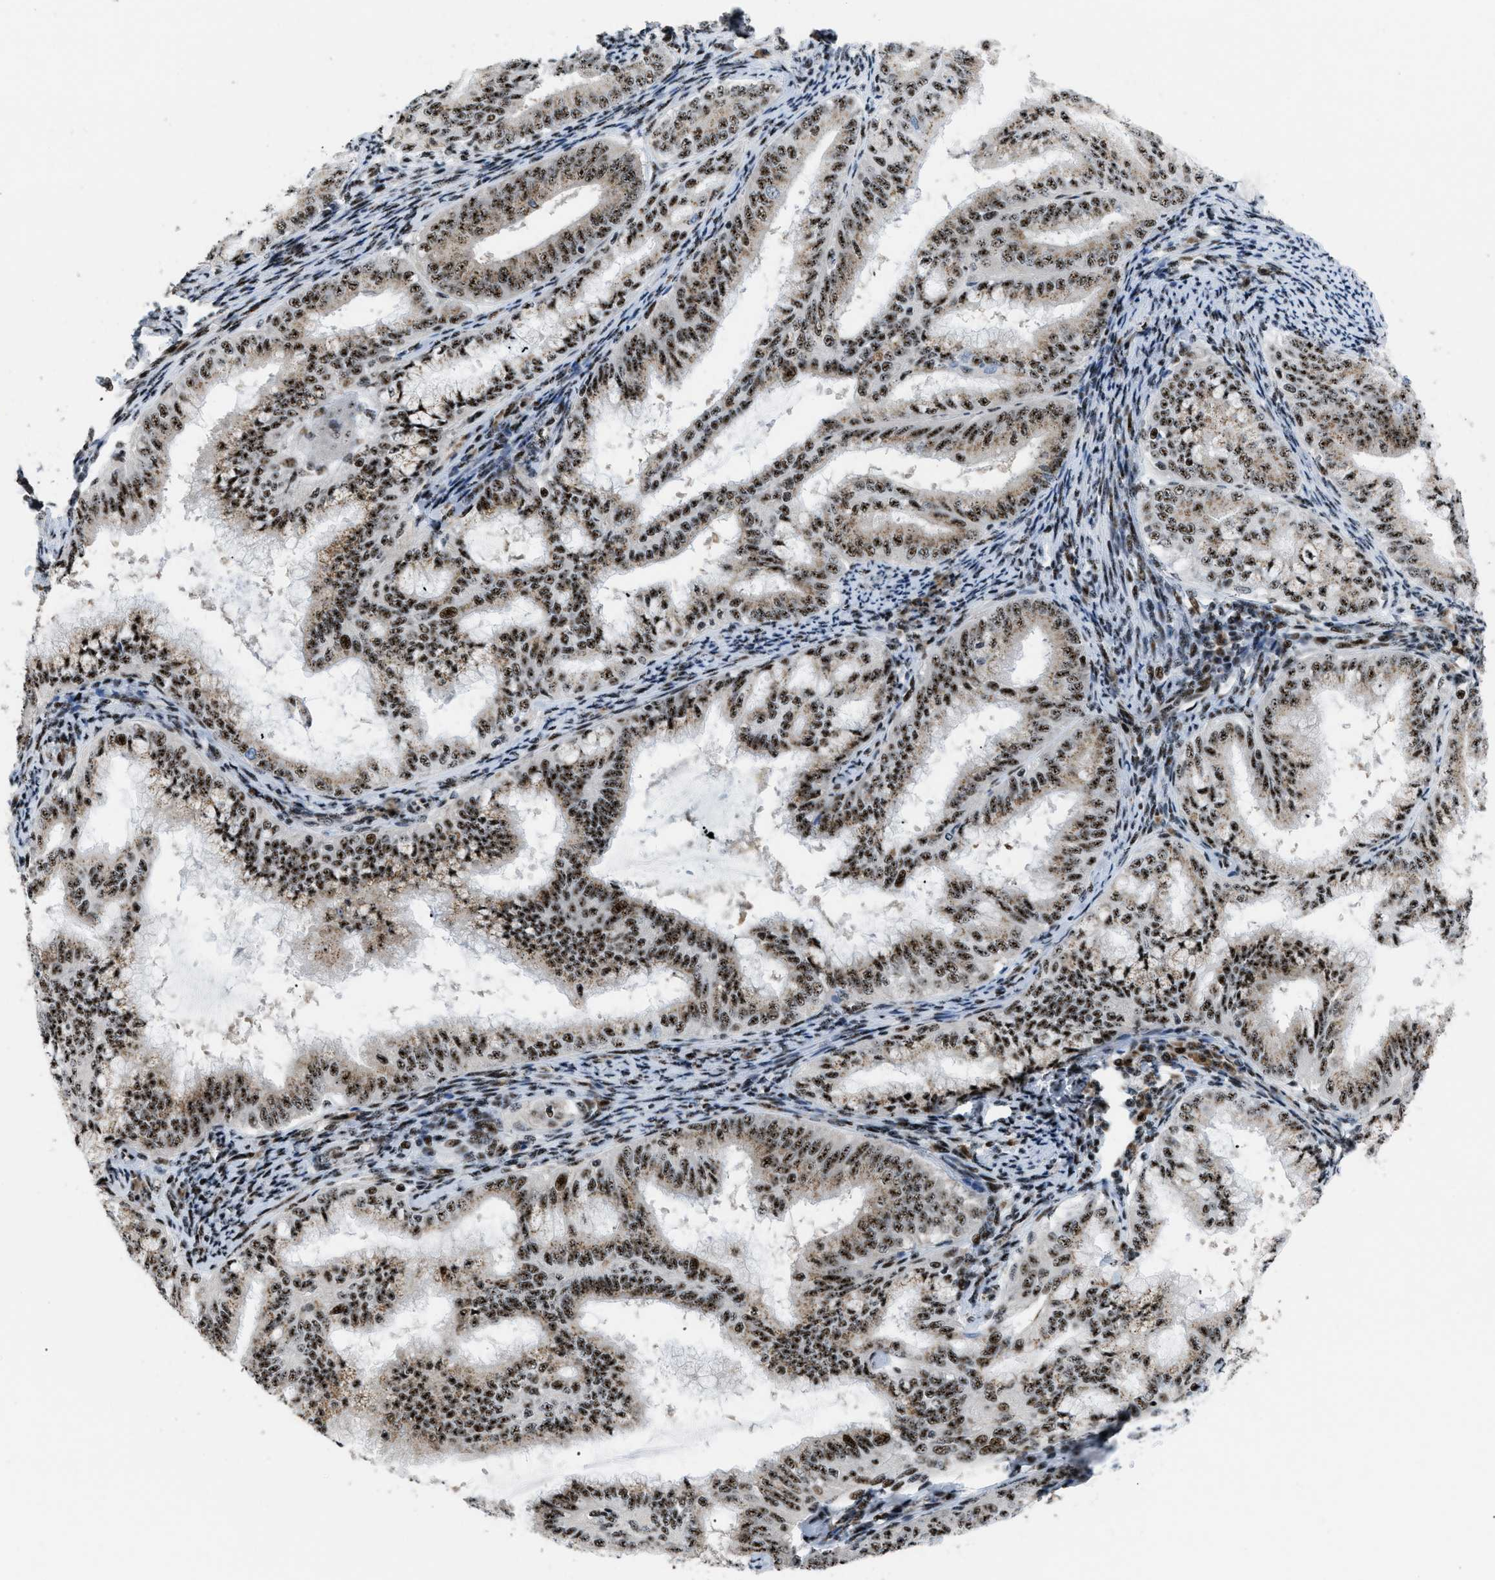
{"staining": {"intensity": "strong", "quantity": ">75%", "location": "nuclear"}, "tissue": "endometrial cancer", "cell_type": "Tumor cells", "image_type": "cancer", "snomed": [{"axis": "morphology", "description": "Adenocarcinoma, NOS"}, {"axis": "topography", "description": "Endometrium"}], "caption": "An image of human endometrial cancer (adenocarcinoma) stained for a protein shows strong nuclear brown staining in tumor cells.", "gene": "CDR2", "patient": {"sex": "female", "age": 63}}